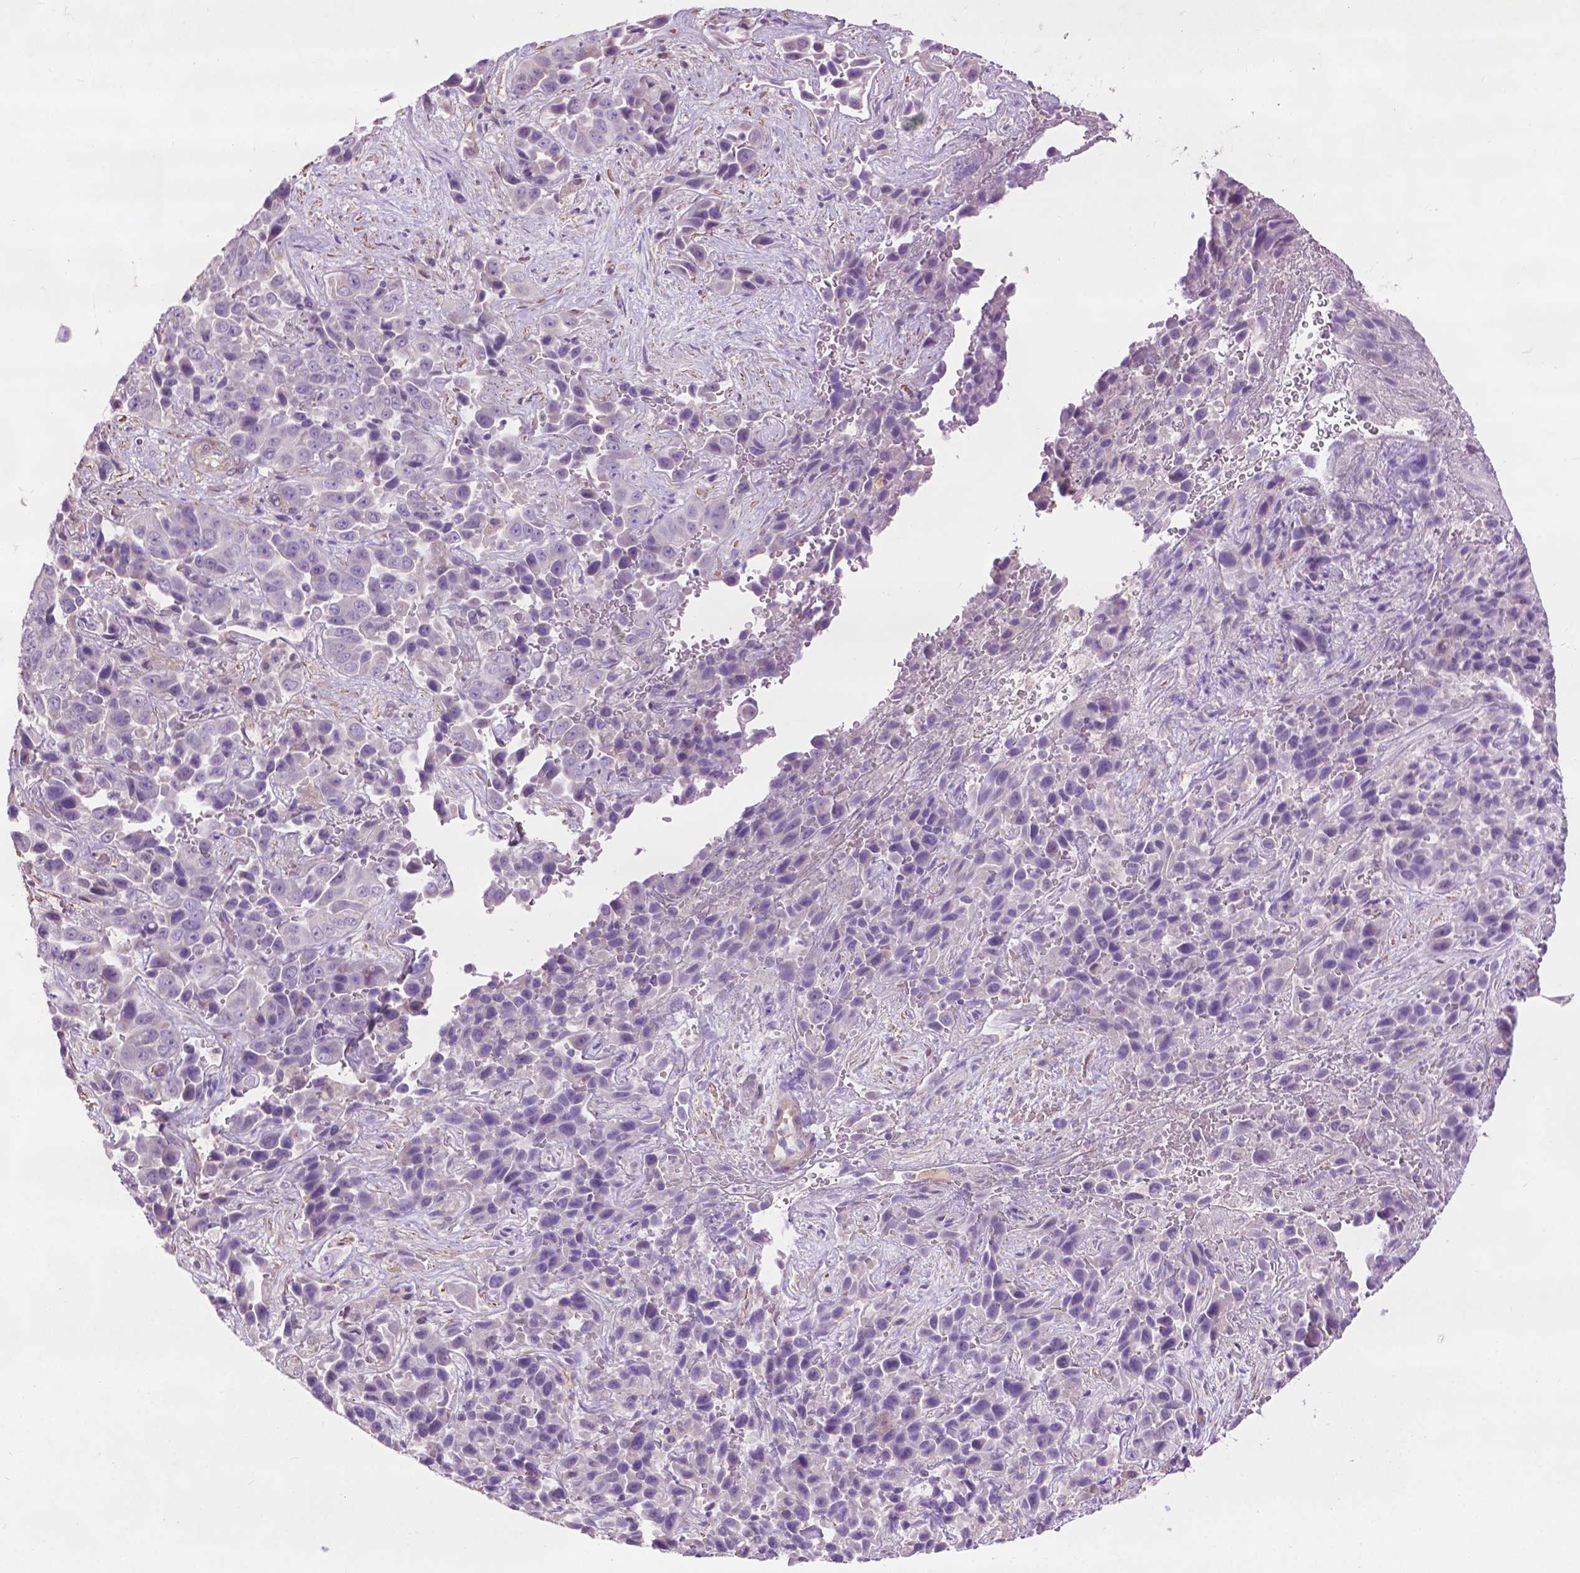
{"staining": {"intensity": "negative", "quantity": "none", "location": "none"}, "tissue": "liver cancer", "cell_type": "Tumor cells", "image_type": "cancer", "snomed": [{"axis": "morphology", "description": "Cholangiocarcinoma"}, {"axis": "topography", "description": "Liver"}], "caption": "Liver cancer (cholangiocarcinoma) was stained to show a protein in brown. There is no significant expression in tumor cells.", "gene": "AQP10", "patient": {"sex": "female", "age": 52}}